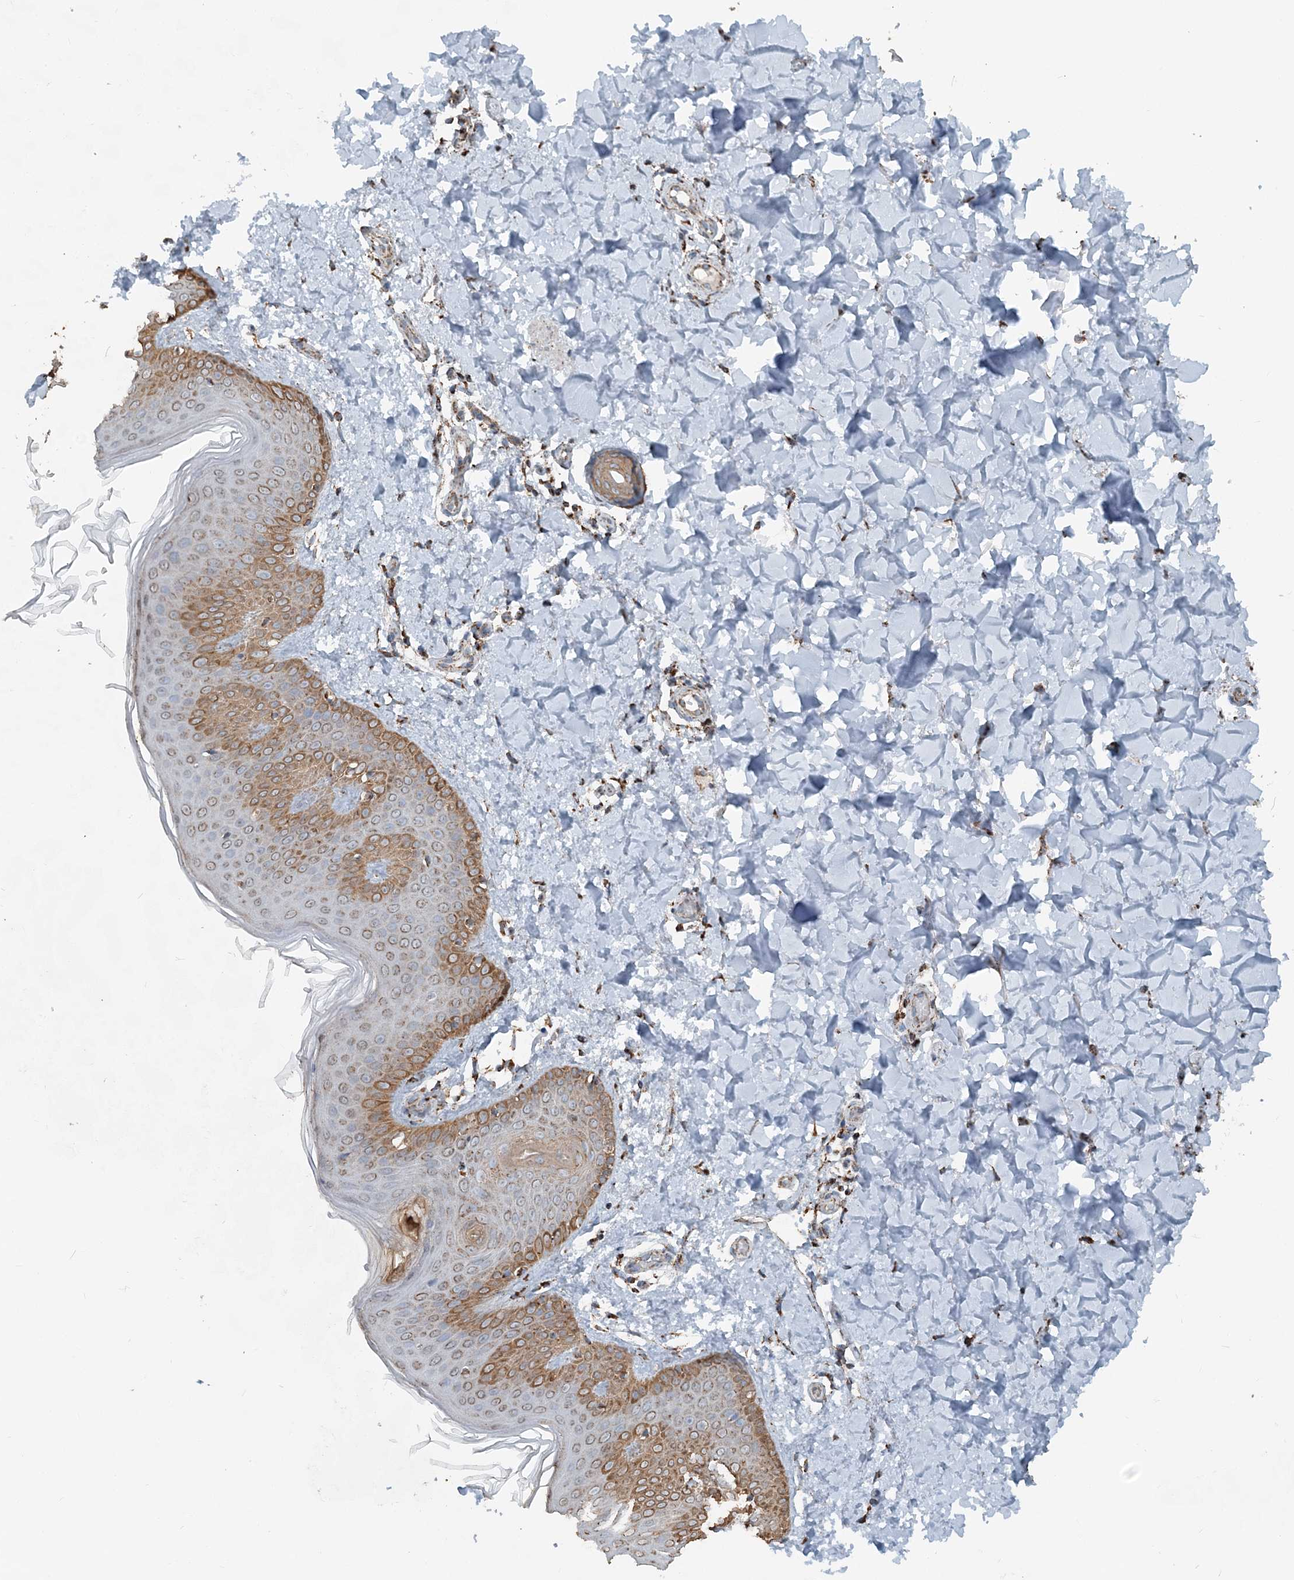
{"staining": {"intensity": "moderate", "quantity": ">75%", "location": "cytoplasmic/membranous"}, "tissue": "skin", "cell_type": "Fibroblasts", "image_type": "normal", "snomed": [{"axis": "morphology", "description": "Normal tissue, NOS"}, {"axis": "topography", "description": "Skin"}], "caption": "A brown stain highlights moderate cytoplasmic/membranous positivity of a protein in fibroblasts of unremarkable human skin. The protein is shown in brown color, while the nuclei are stained blue.", "gene": "SUCLG1", "patient": {"sex": "male", "age": 36}}